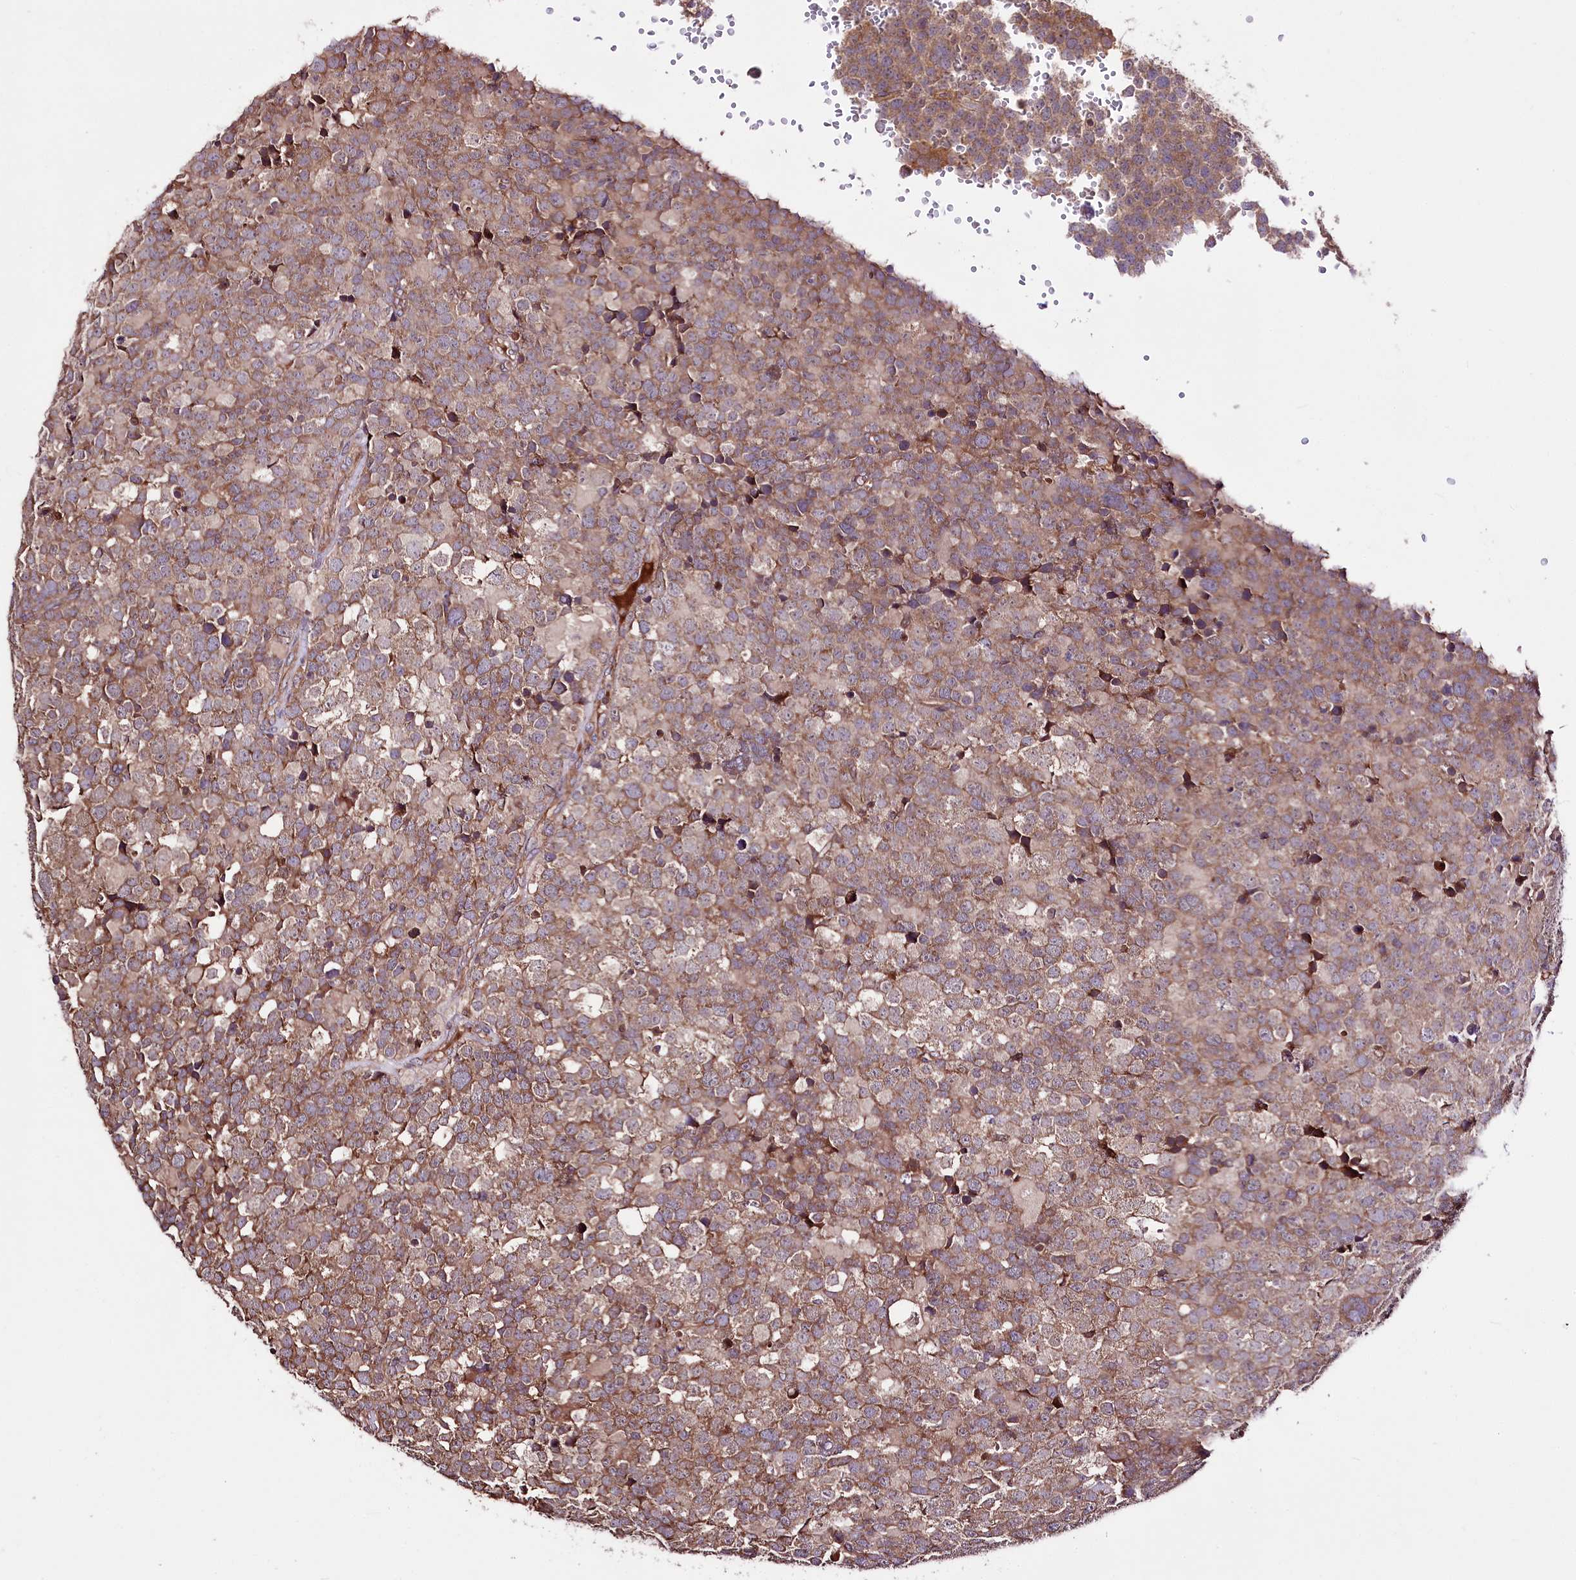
{"staining": {"intensity": "moderate", "quantity": ">75%", "location": "cytoplasmic/membranous"}, "tissue": "testis cancer", "cell_type": "Tumor cells", "image_type": "cancer", "snomed": [{"axis": "morphology", "description": "Seminoma, NOS"}, {"axis": "topography", "description": "Testis"}], "caption": "Immunohistochemistry photomicrograph of neoplastic tissue: human seminoma (testis) stained using immunohistochemistry shows medium levels of moderate protein expression localized specifically in the cytoplasmic/membranous of tumor cells, appearing as a cytoplasmic/membranous brown color.", "gene": "WWC1", "patient": {"sex": "male", "age": 71}}